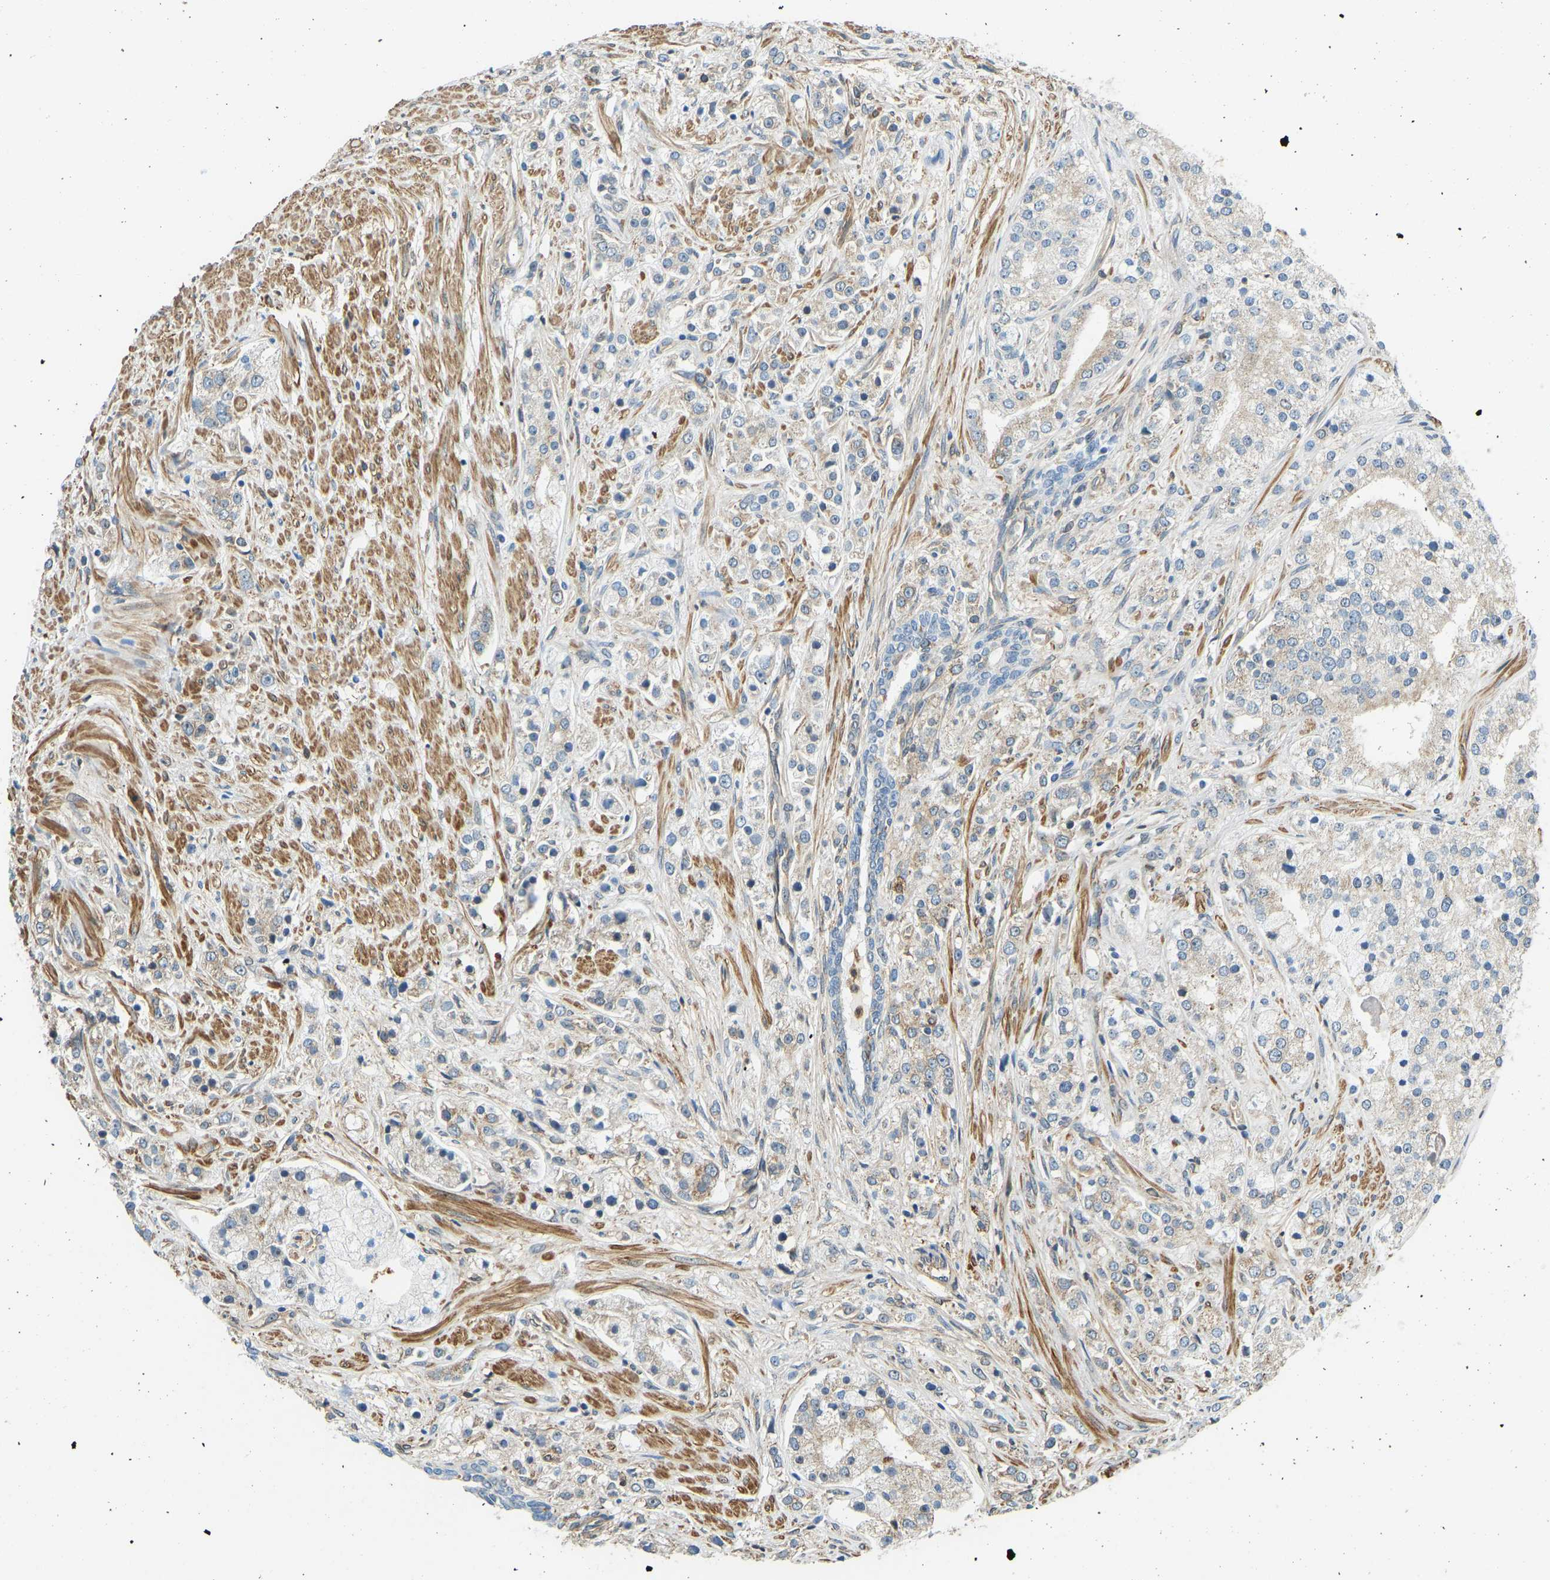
{"staining": {"intensity": "negative", "quantity": "none", "location": "none"}, "tissue": "prostate cancer", "cell_type": "Tumor cells", "image_type": "cancer", "snomed": [{"axis": "morphology", "description": "Adenocarcinoma, High grade"}, {"axis": "topography", "description": "Prostate"}], "caption": "Protein analysis of prostate cancer (adenocarcinoma (high-grade)) exhibits no significant staining in tumor cells.", "gene": "OS9", "patient": {"sex": "male", "age": 50}}